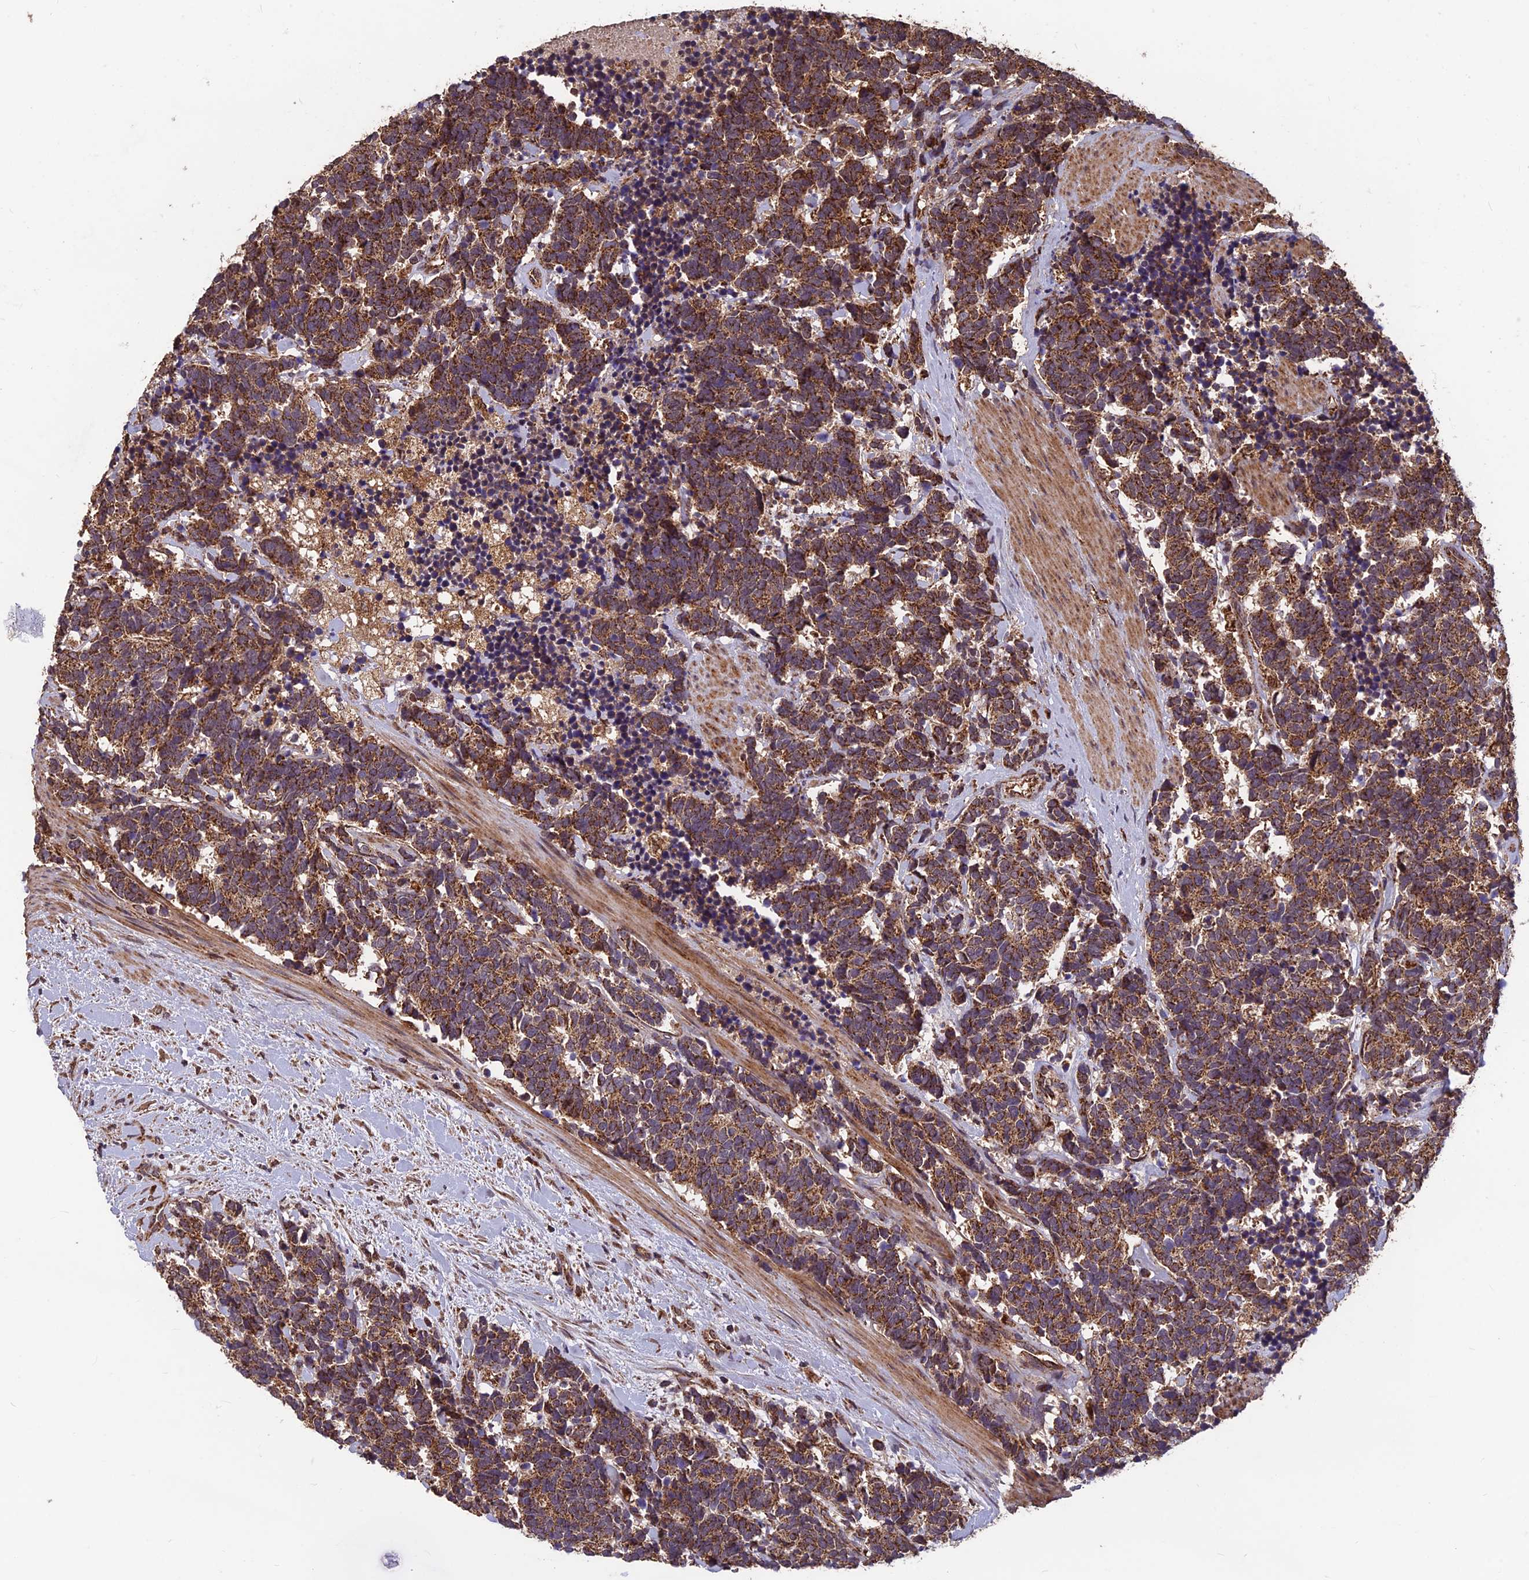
{"staining": {"intensity": "strong", "quantity": ">75%", "location": "cytoplasmic/membranous"}, "tissue": "carcinoid", "cell_type": "Tumor cells", "image_type": "cancer", "snomed": [{"axis": "morphology", "description": "Carcinoma, NOS"}, {"axis": "morphology", "description": "Carcinoid, malignant, NOS"}, {"axis": "topography", "description": "Prostate"}], "caption": "This photomicrograph reveals carcinoid stained with IHC to label a protein in brown. The cytoplasmic/membranous of tumor cells show strong positivity for the protein. Nuclei are counter-stained blue.", "gene": "CCDC15", "patient": {"sex": "male", "age": 57}}